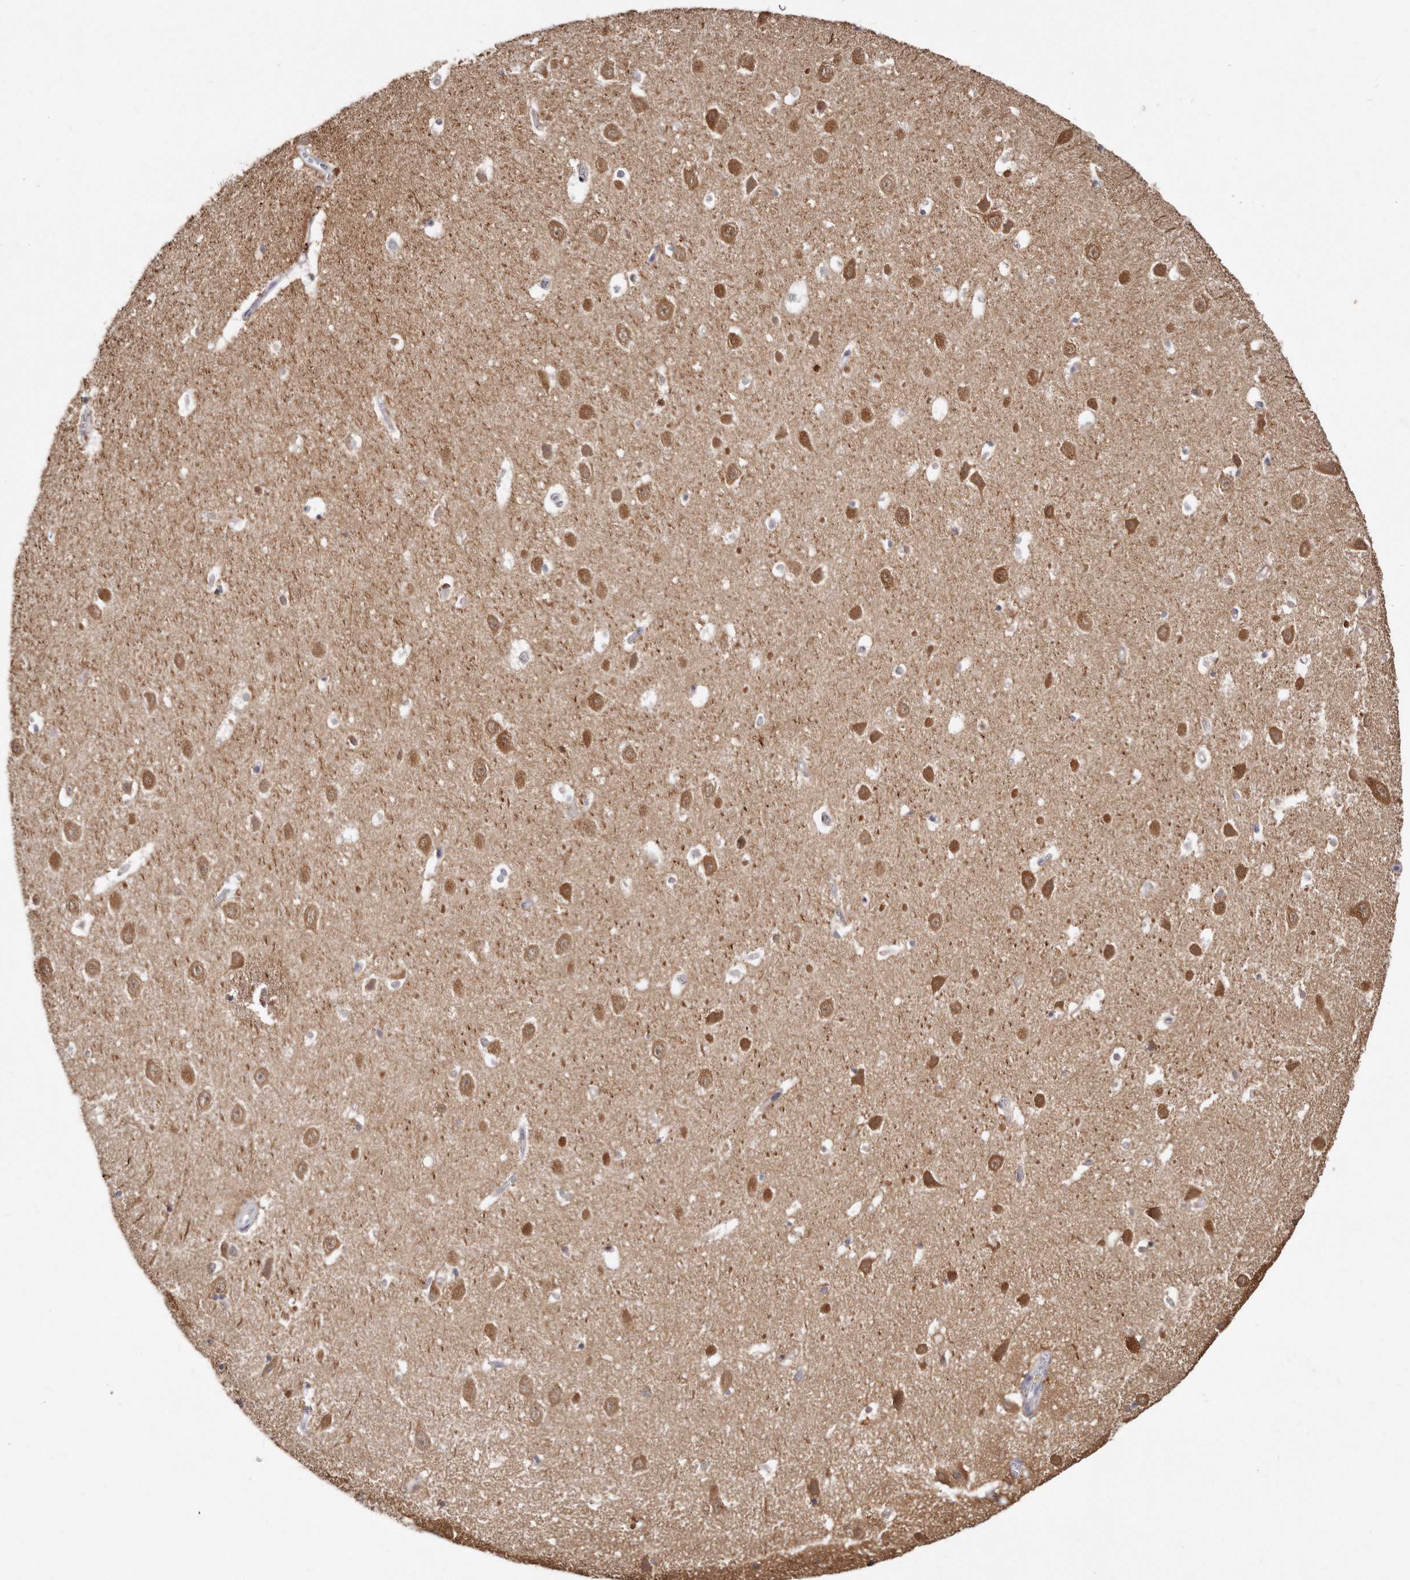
{"staining": {"intensity": "negative", "quantity": "none", "location": "none"}, "tissue": "hippocampus", "cell_type": "Glial cells", "image_type": "normal", "snomed": [{"axis": "morphology", "description": "Normal tissue, NOS"}, {"axis": "topography", "description": "Hippocampus"}], "caption": "High magnification brightfield microscopy of normal hippocampus stained with DAB (3,3'-diaminobenzidine) (brown) and counterstained with hematoxylin (blue): glial cells show no significant staining. (DAB immunohistochemistry (IHC) with hematoxylin counter stain).", "gene": "GDA", "patient": {"sex": "female", "age": 64}}